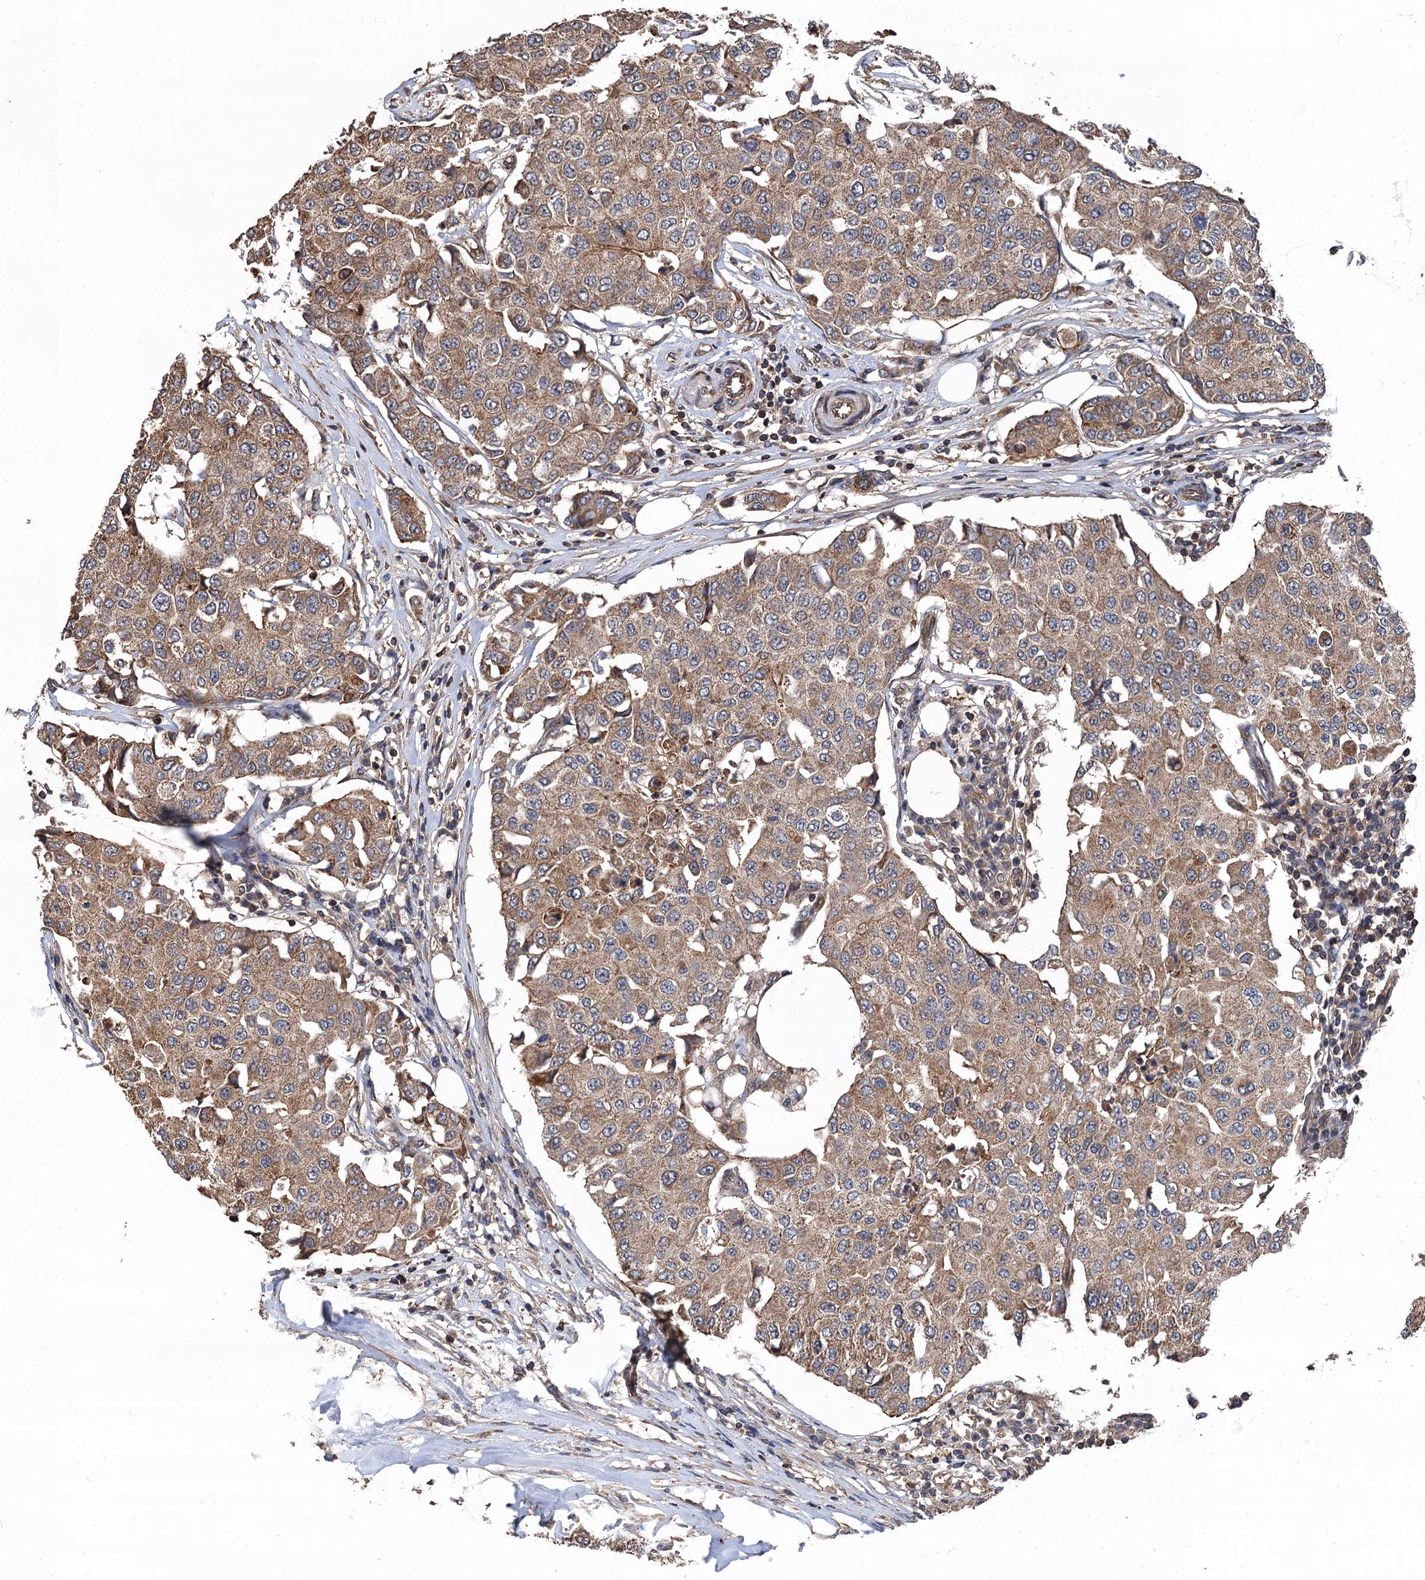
{"staining": {"intensity": "moderate", "quantity": ">75%", "location": "cytoplasmic/membranous"}, "tissue": "breast cancer", "cell_type": "Tumor cells", "image_type": "cancer", "snomed": [{"axis": "morphology", "description": "Duct carcinoma"}, {"axis": "topography", "description": "Breast"}], "caption": "Moderate cytoplasmic/membranous positivity for a protein is identified in about >75% of tumor cells of breast infiltrating ductal carcinoma using immunohistochemistry.", "gene": "PPP4R1", "patient": {"sex": "female", "age": 80}}